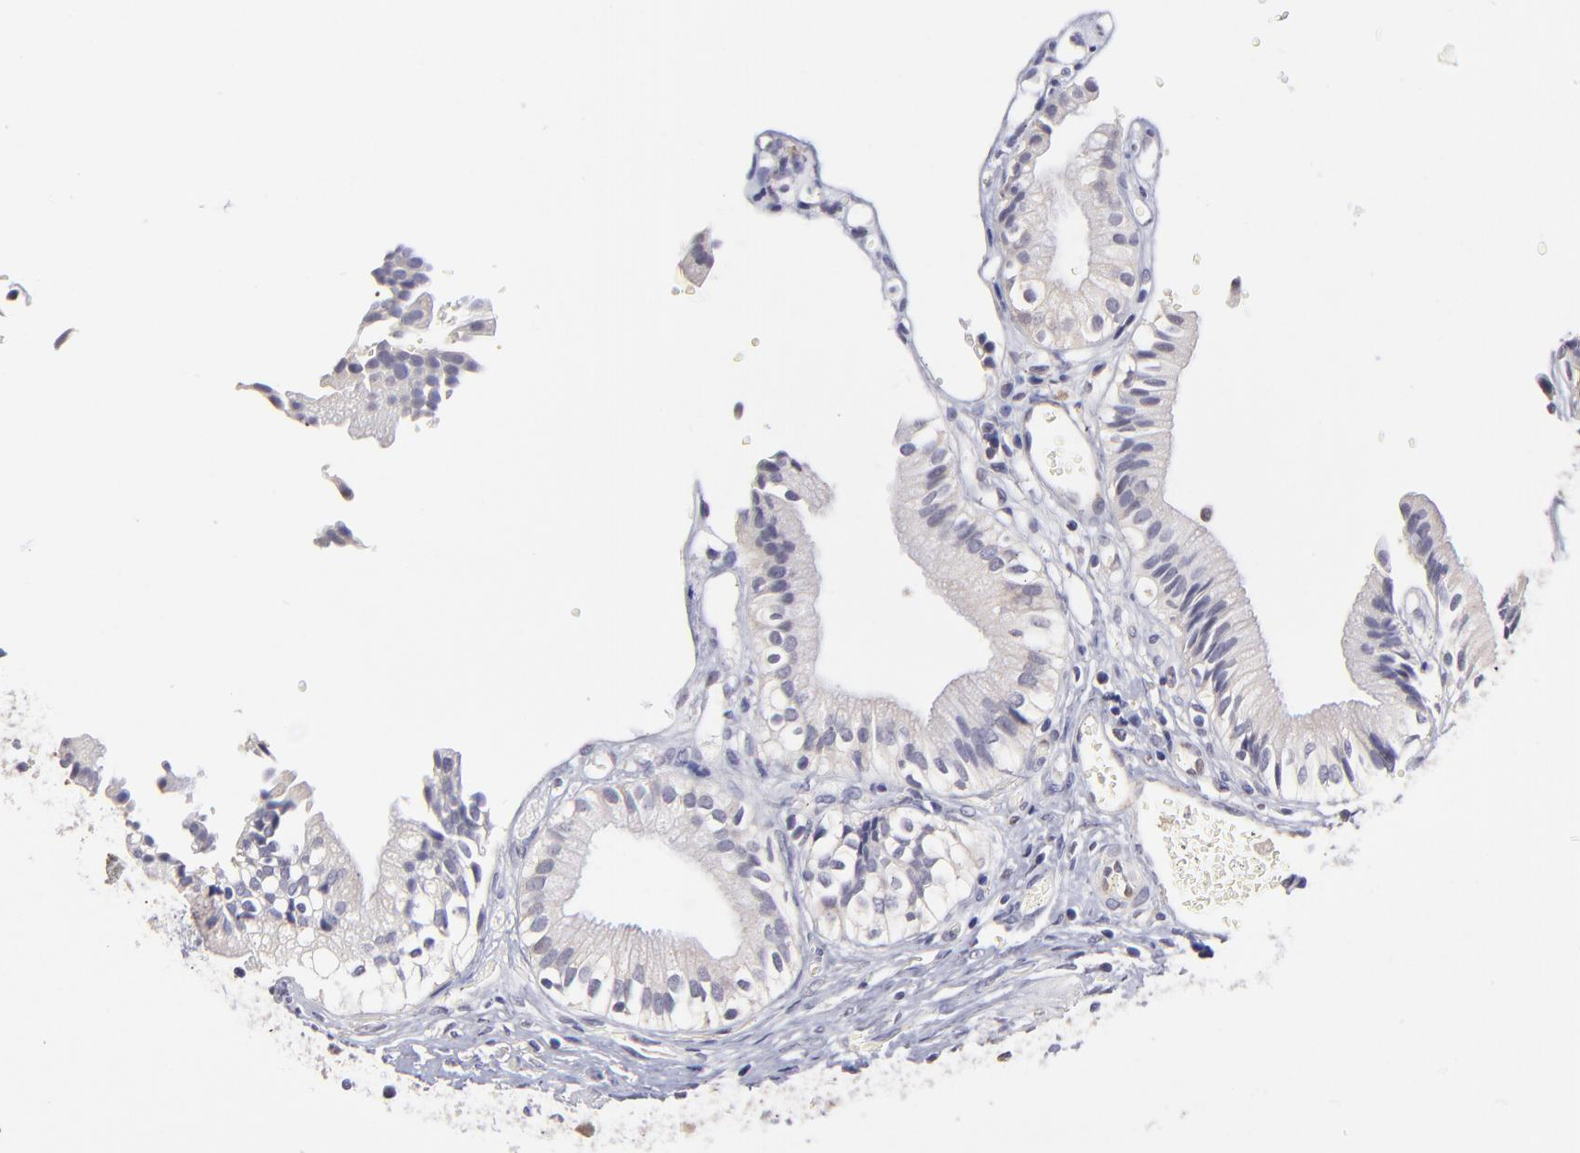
{"staining": {"intensity": "negative", "quantity": "none", "location": "none"}, "tissue": "gallbladder", "cell_type": "Glandular cells", "image_type": "normal", "snomed": [{"axis": "morphology", "description": "Normal tissue, NOS"}, {"axis": "topography", "description": "Gallbladder"}], "caption": "Human gallbladder stained for a protein using IHC displays no staining in glandular cells.", "gene": "BTG2", "patient": {"sex": "male", "age": 65}}